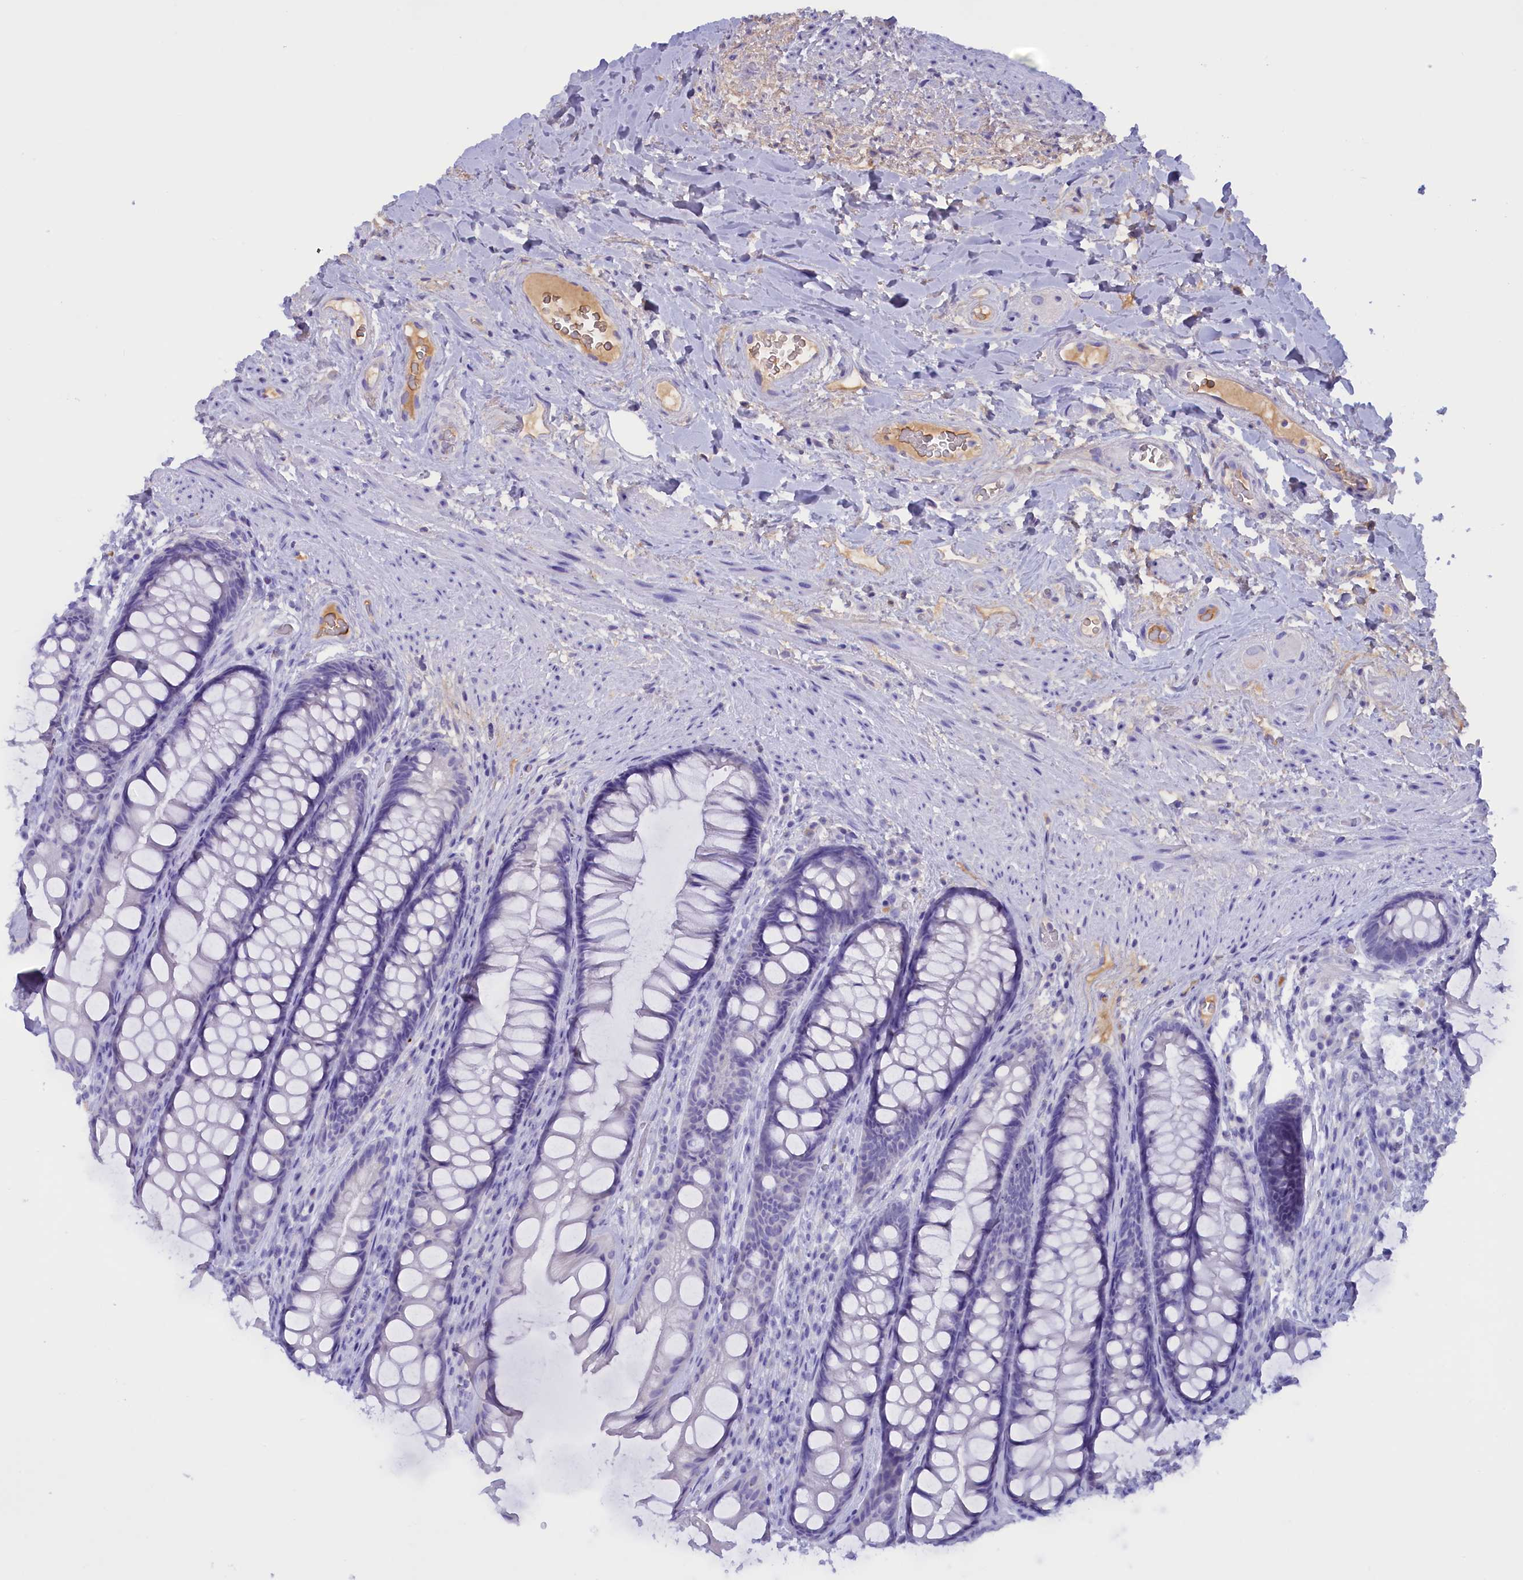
{"staining": {"intensity": "negative", "quantity": "none", "location": "none"}, "tissue": "rectum", "cell_type": "Glandular cells", "image_type": "normal", "snomed": [{"axis": "morphology", "description": "Normal tissue, NOS"}, {"axis": "topography", "description": "Rectum"}], "caption": "This is a histopathology image of immunohistochemistry (IHC) staining of normal rectum, which shows no positivity in glandular cells. The staining was performed using DAB to visualize the protein expression in brown, while the nuclei were stained in blue with hematoxylin (Magnification: 20x).", "gene": "PROK2", "patient": {"sex": "male", "age": 74}}